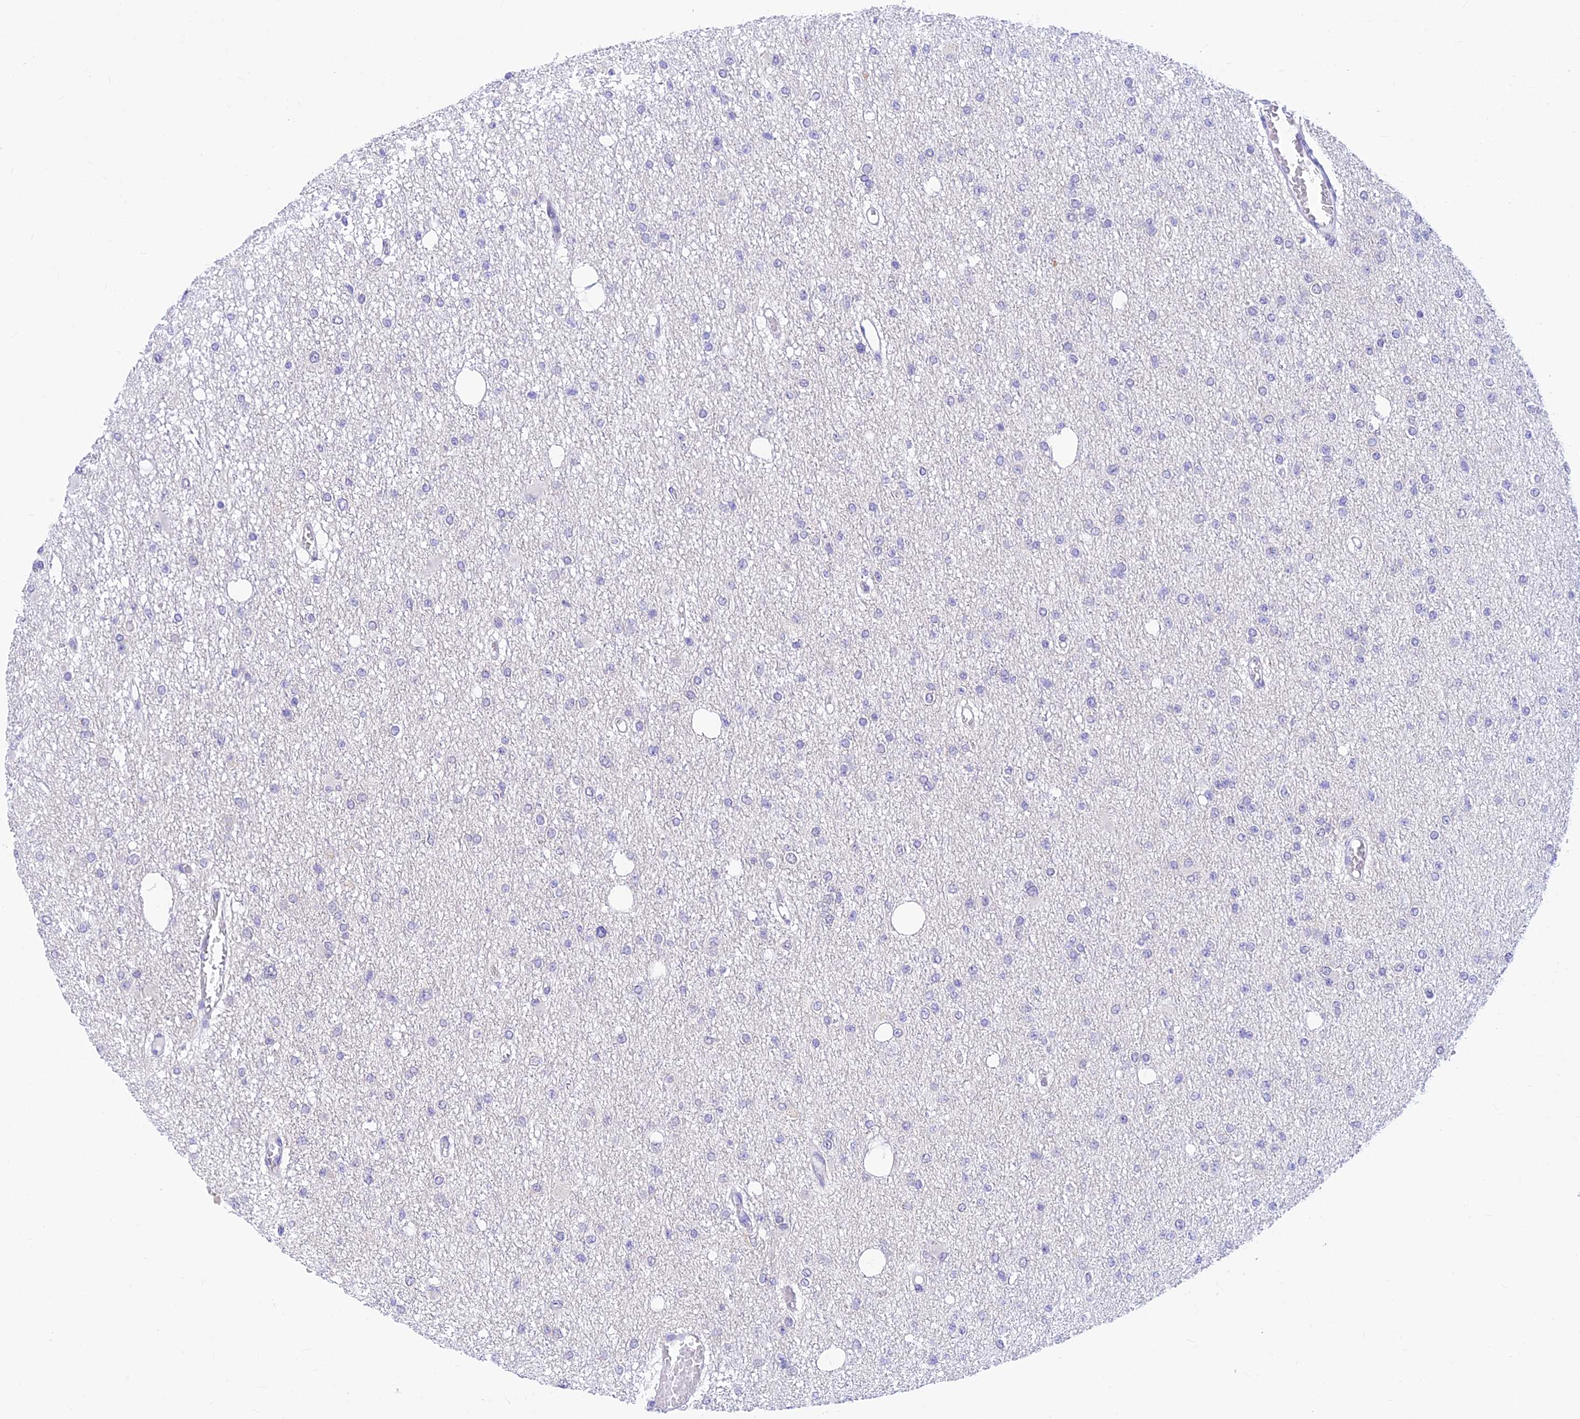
{"staining": {"intensity": "negative", "quantity": "none", "location": "none"}, "tissue": "glioma", "cell_type": "Tumor cells", "image_type": "cancer", "snomed": [{"axis": "morphology", "description": "Glioma, malignant, Low grade"}, {"axis": "topography", "description": "Brain"}], "caption": "Immunohistochemical staining of human glioma demonstrates no significant staining in tumor cells.", "gene": "INKA1", "patient": {"sex": "female", "age": 22}}